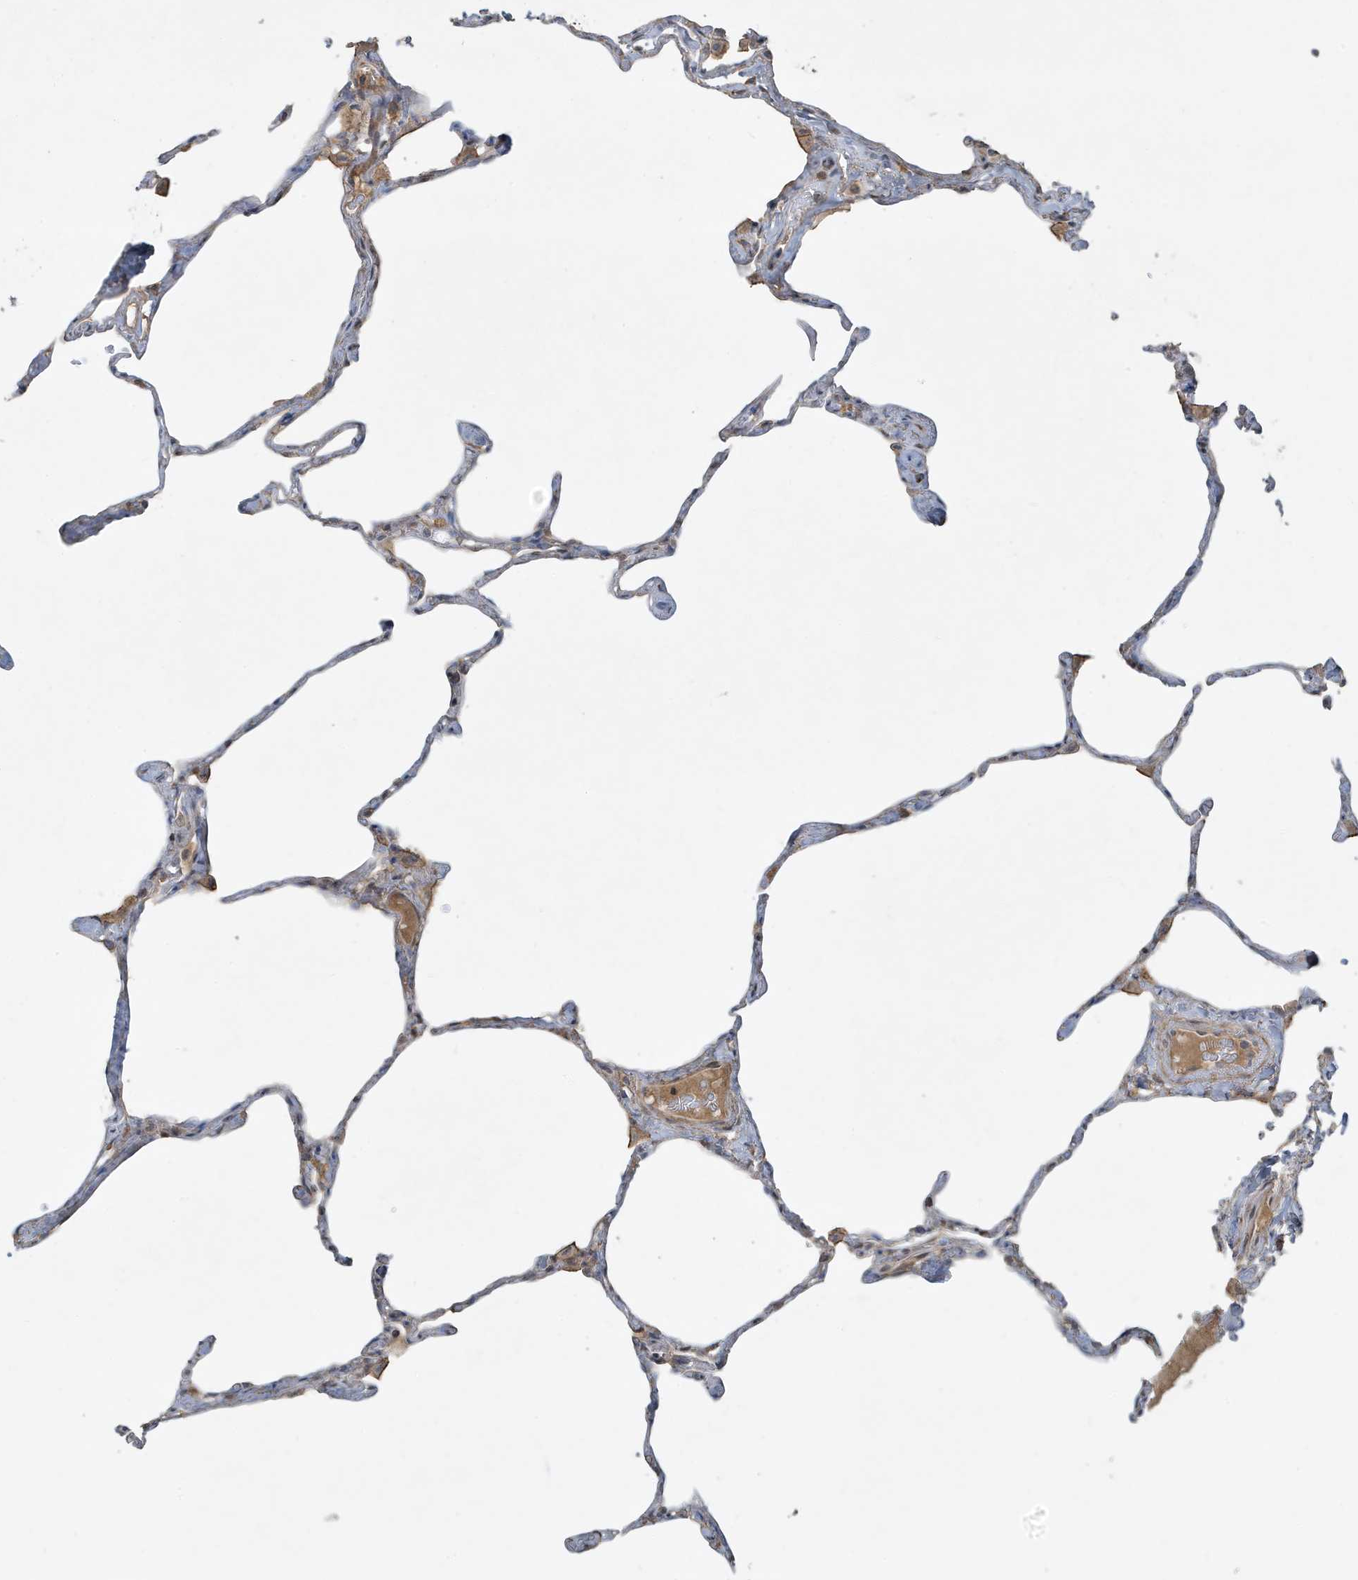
{"staining": {"intensity": "negative", "quantity": "none", "location": "none"}, "tissue": "lung", "cell_type": "Alveolar cells", "image_type": "normal", "snomed": [{"axis": "morphology", "description": "Normal tissue, NOS"}, {"axis": "topography", "description": "Lung"}], "caption": "Immunohistochemistry (IHC) micrograph of benign human lung stained for a protein (brown), which shows no expression in alveolar cells. (IHC, brightfield microscopy, high magnification).", "gene": "PRRT3", "patient": {"sex": "male", "age": 65}}